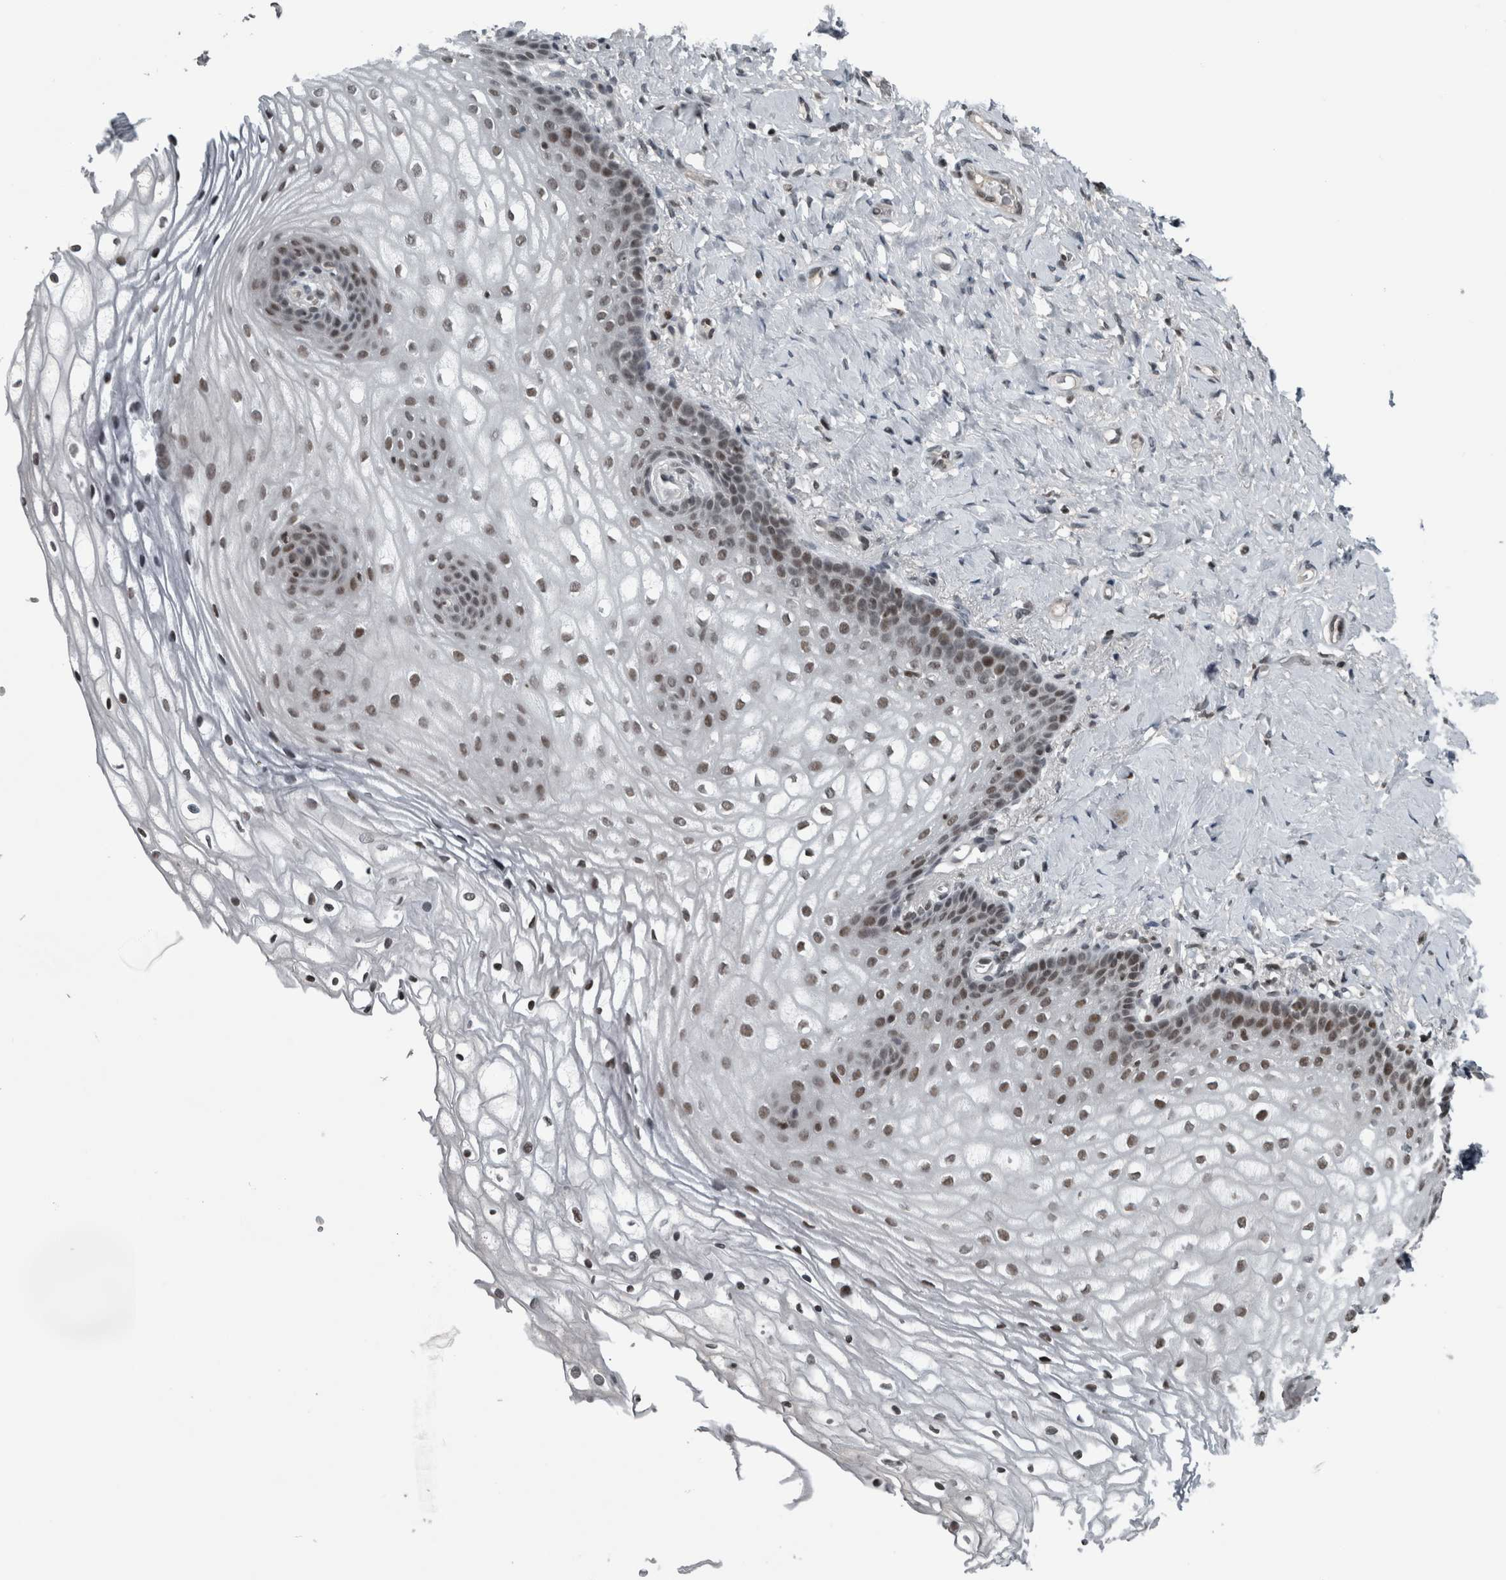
{"staining": {"intensity": "moderate", "quantity": ">75%", "location": "nuclear"}, "tissue": "vagina", "cell_type": "Squamous epithelial cells", "image_type": "normal", "snomed": [{"axis": "morphology", "description": "Normal tissue, NOS"}, {"axis": "topography", "description": "Vagina"}], "caption": "This histopathology image displays IHC staining of normal human vagina, with medium moderate nuclear expression in approximately >75% of squamous epithelial cells.", "gene": "UNC50", "patient": {"sex": "female", "age": 60}}